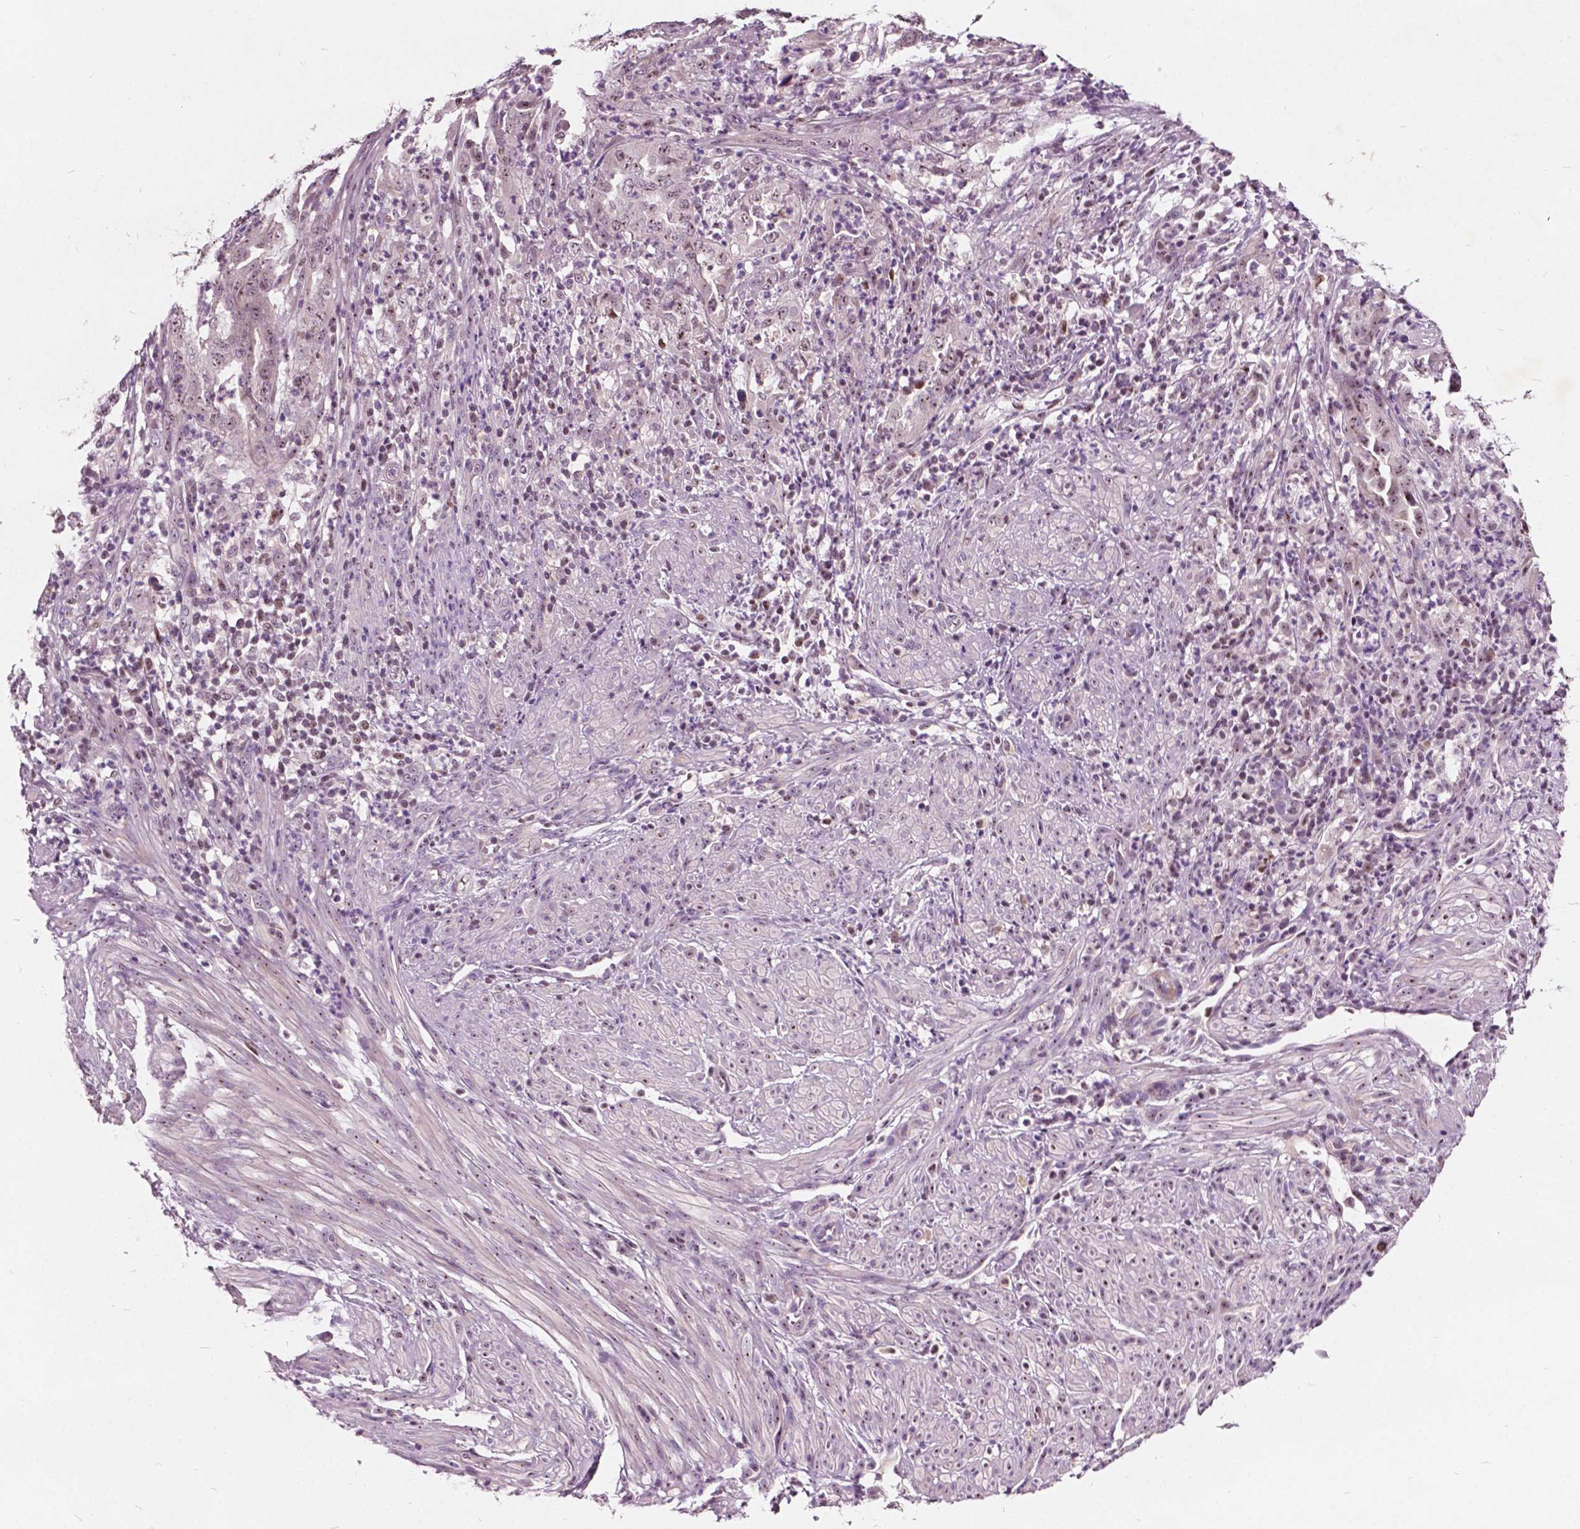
{"staining": {"intensity": "moderate", "quantity": ">75%", "location": "nuclear"}, "tissue": "endometrial cancer", "cell_type": "Tumor cells", "image_type": "cancer", "snomed": [{"axis": "morphology", "description": "Adenocarcinoma, NOS"}, {"axis": "topography", "description": "Endometrium"}], "caption": "The image demonstrates immunohistochemical staining of endometrial cancer (adenocarcinoma). There is moderate nuclear positivity is seen in approximately >75% of tumor cells.", "gene": "ODF3L2", "patient": {"sex": "female", "age": 51}}